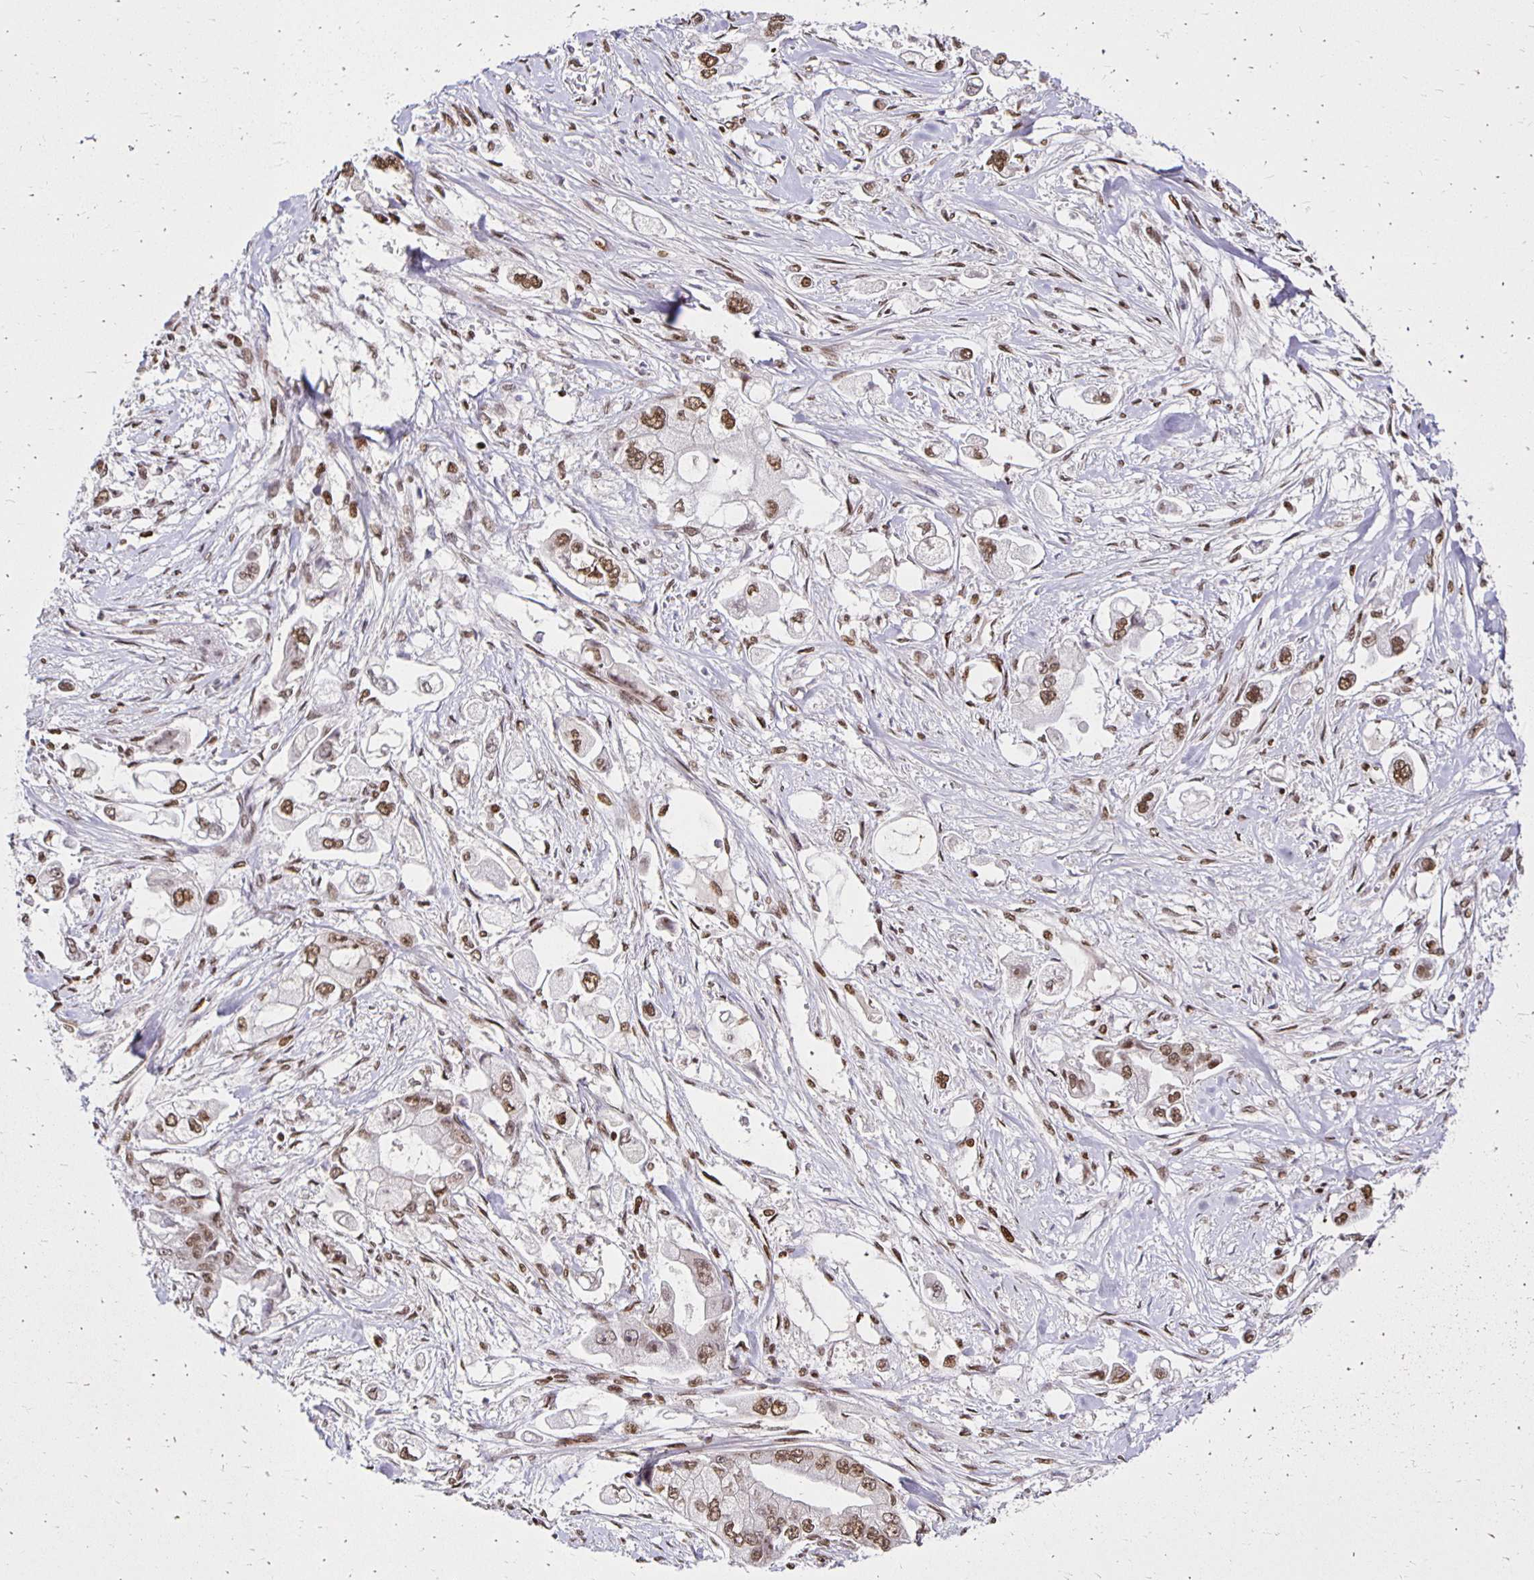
{"staining": {"intensity": "moderate", "quantity": ">75%", "location": "nuclear"}, "tissue": "stomach cancer", "cell_type": "Tumor cells", "image_type": "cancer", "snomed": [{"axis": "morphology", "description": "Adenocarcinoma, NOS"}, {"axis": "topography", "description": "Stomach"}], "caption": "Immunohistochemistry histopathology image of neoplastic tissue: human stomach adenocarcinoma stained using immunohistochemistry reveals medium levels of moderate protein expression localized specifically in the nuclear of tumor cells, appearing as a nuclear brown color.", "gene": "ZNF579", "patient": {"sex": "male", "age": 62}}